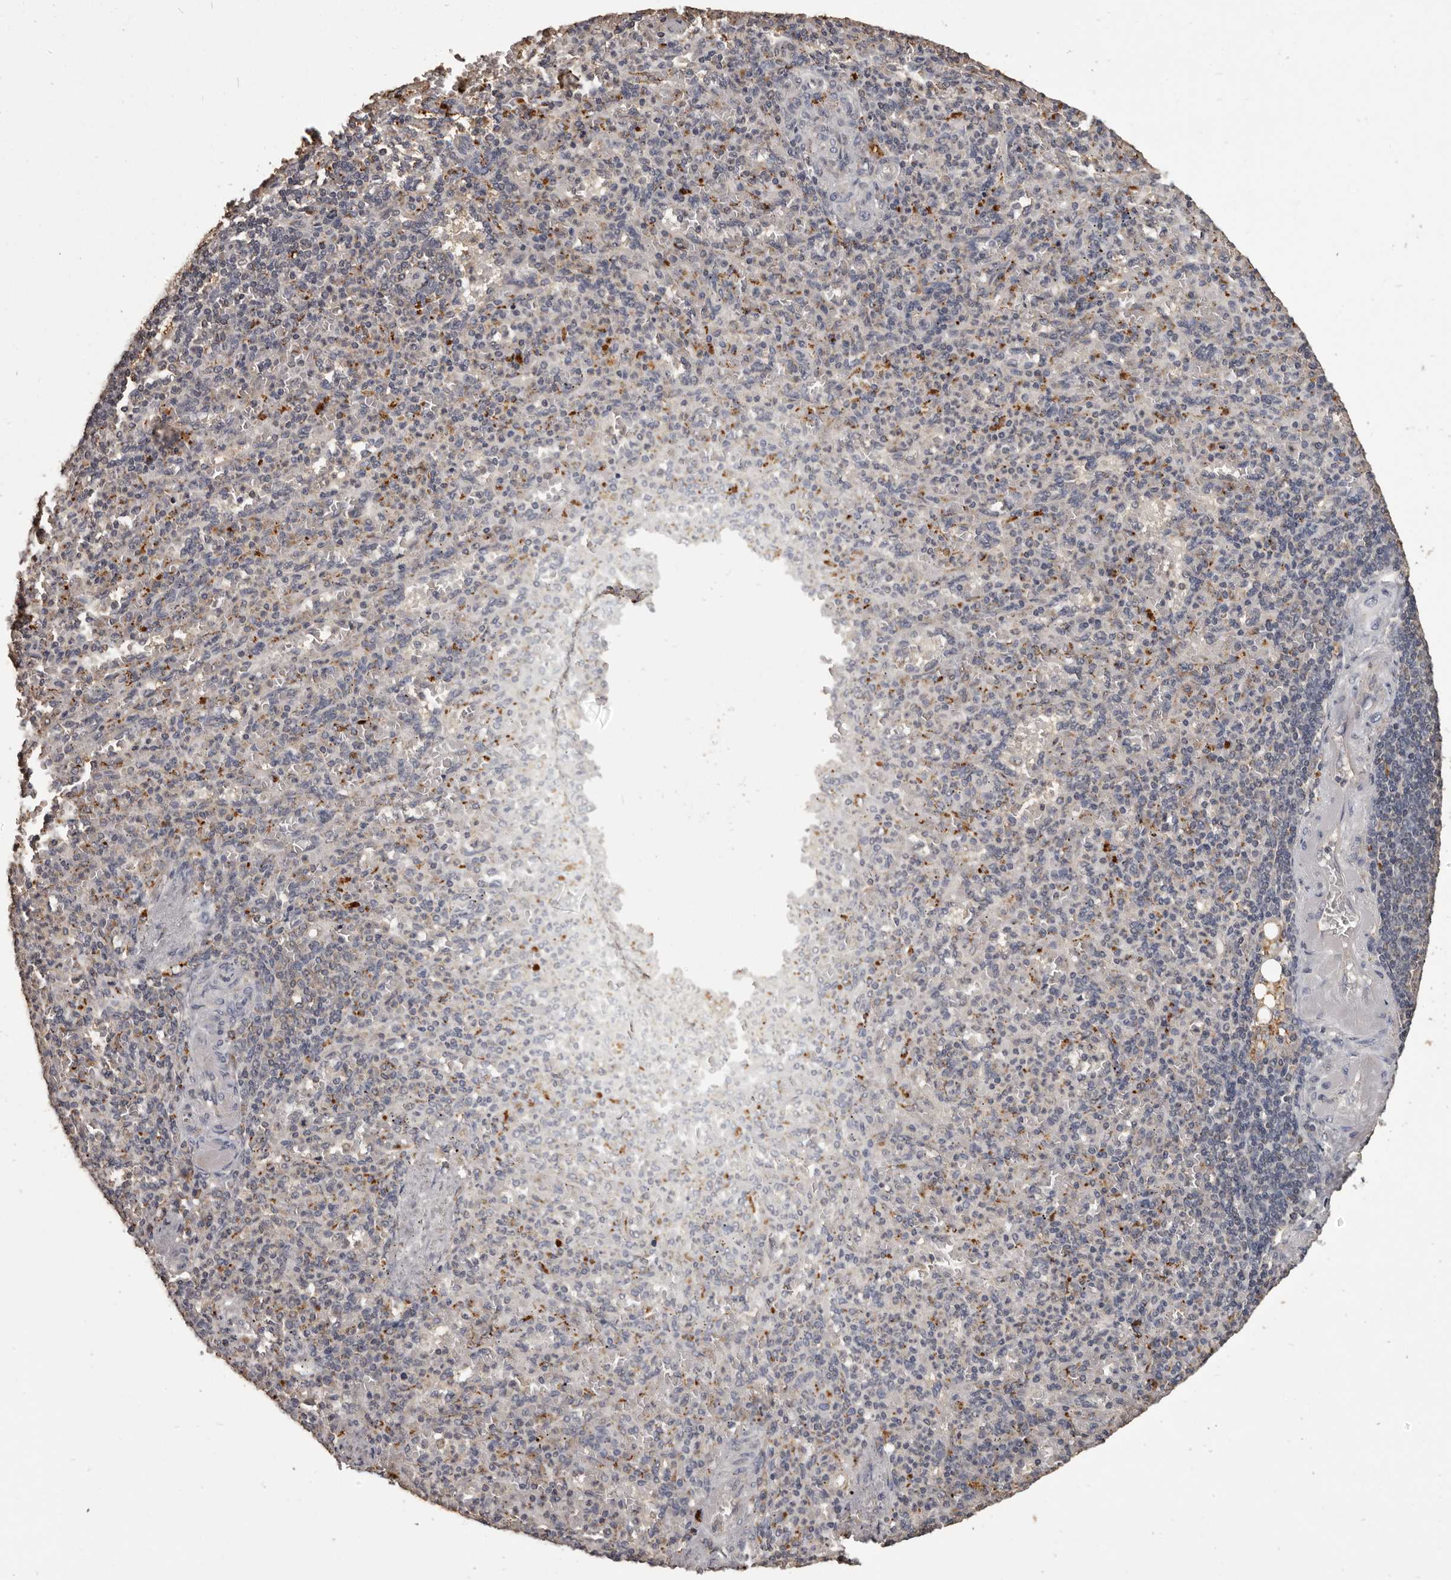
{"staining": {"intensity": "weak", "quantity": "25%-75%", "location": "cytoplasmic/membranous"}, "tissue": "spleen", "cell_type": "Cells in red pulp", "image_type": "normal", "snomed": [{"axis": "morphology", "description": "Normal tissue, NOS"}, {"axis": "topography", "description": "Spleen"}], "caption": "This is an image of immunohistochemistry (IHC) staining of normal spleen, which shows weak staining in the cytoplasmic/membranous of cells in red pulp.", "gene": "MGAT5", "patient": {"sex": "female", "age": 74}}